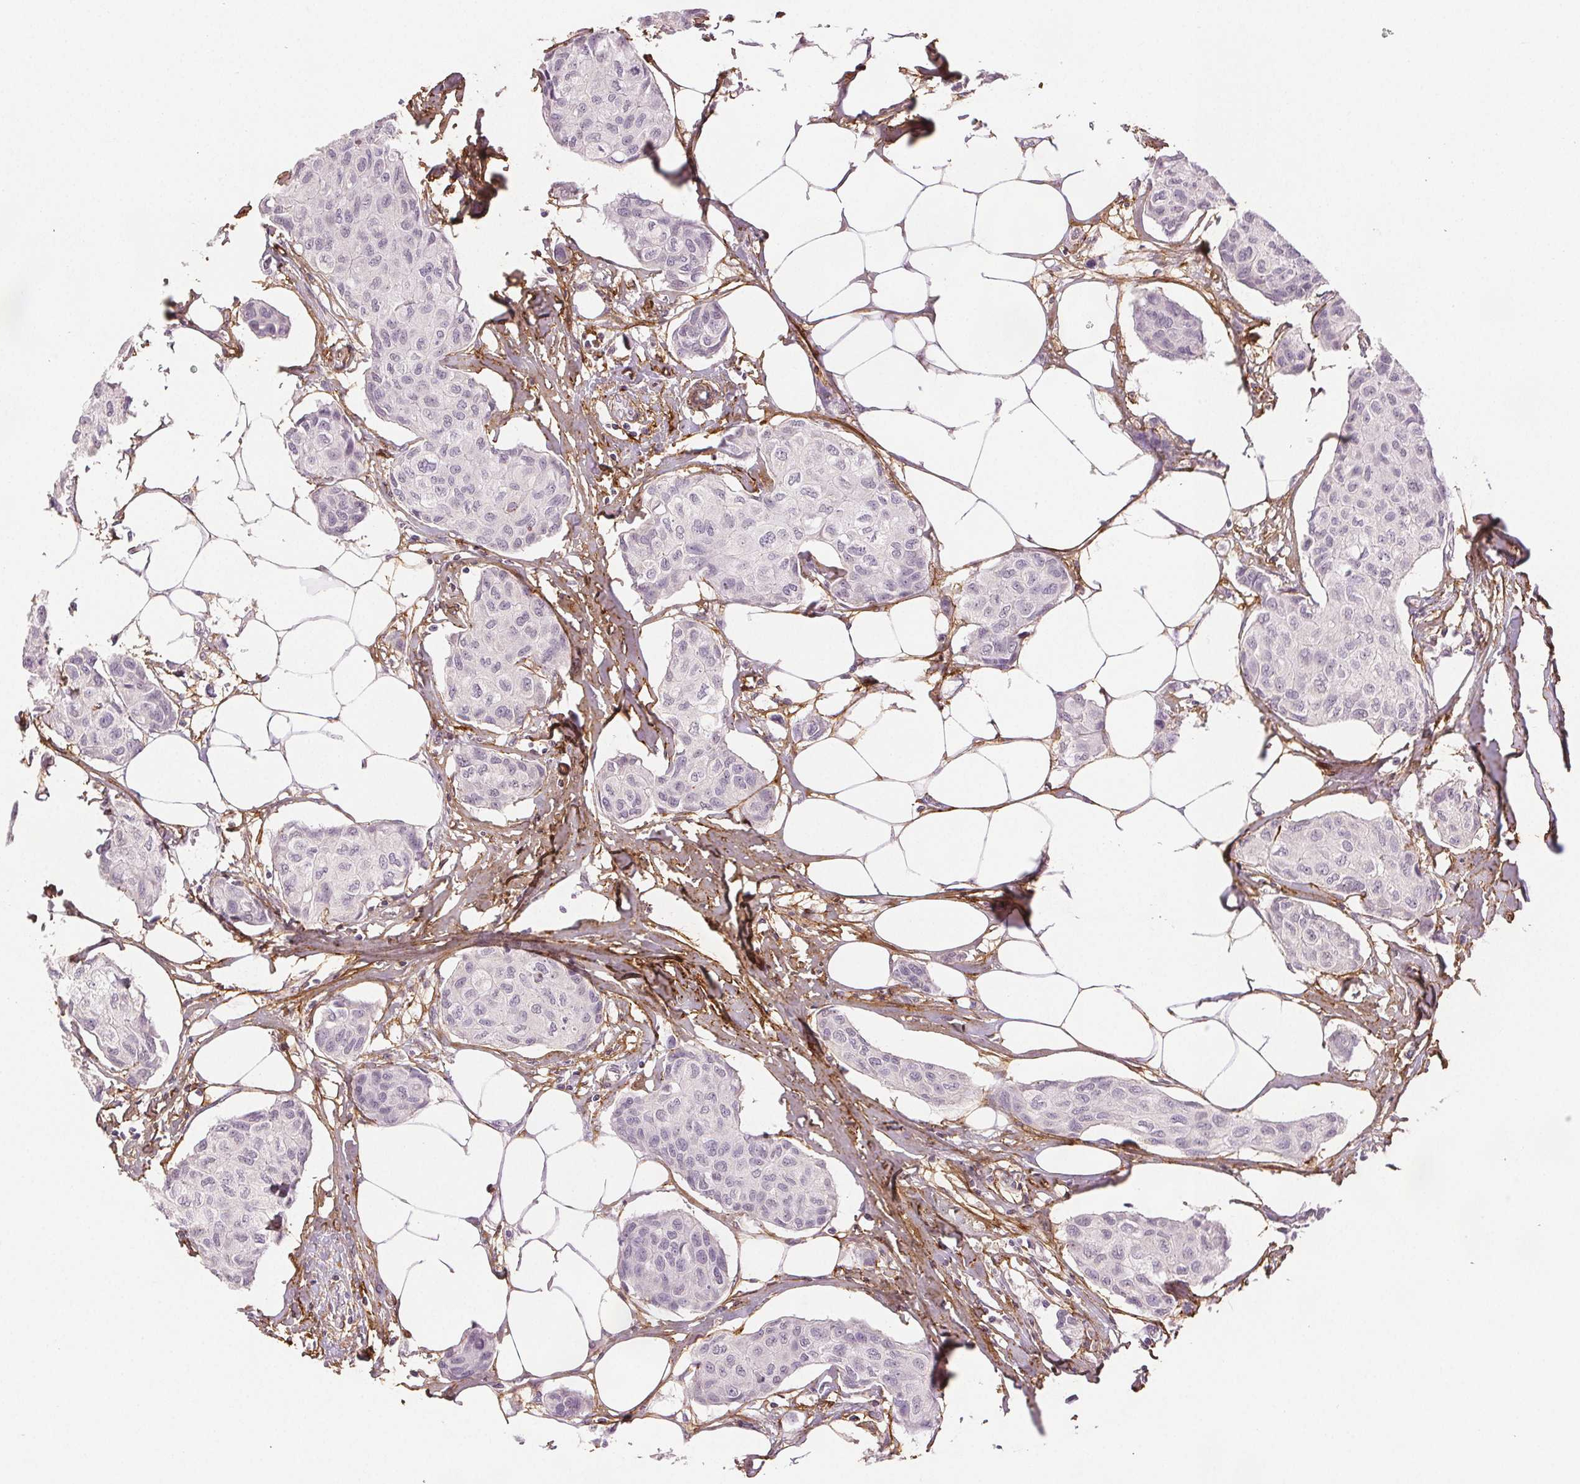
{"staining": {"intensity": "negative", "quantity": "none", "location": "none"}, "tissue": "breast cancer", "cell_type": "Tumor cells", "image_type": "cancer", "snomed": [{"axis": "morphology", "description": "Duct carcinoma"}, {"axis": "topography", "description": "Breast"}], "caption": "A high-resolution histopathology image shows IHC staining of breast cancer (intraductal carcinoma), which demonstrates no significant positivity in tumor cells.", "gene": "FBN1", "patient": {"sex": "female", "age": 80}}